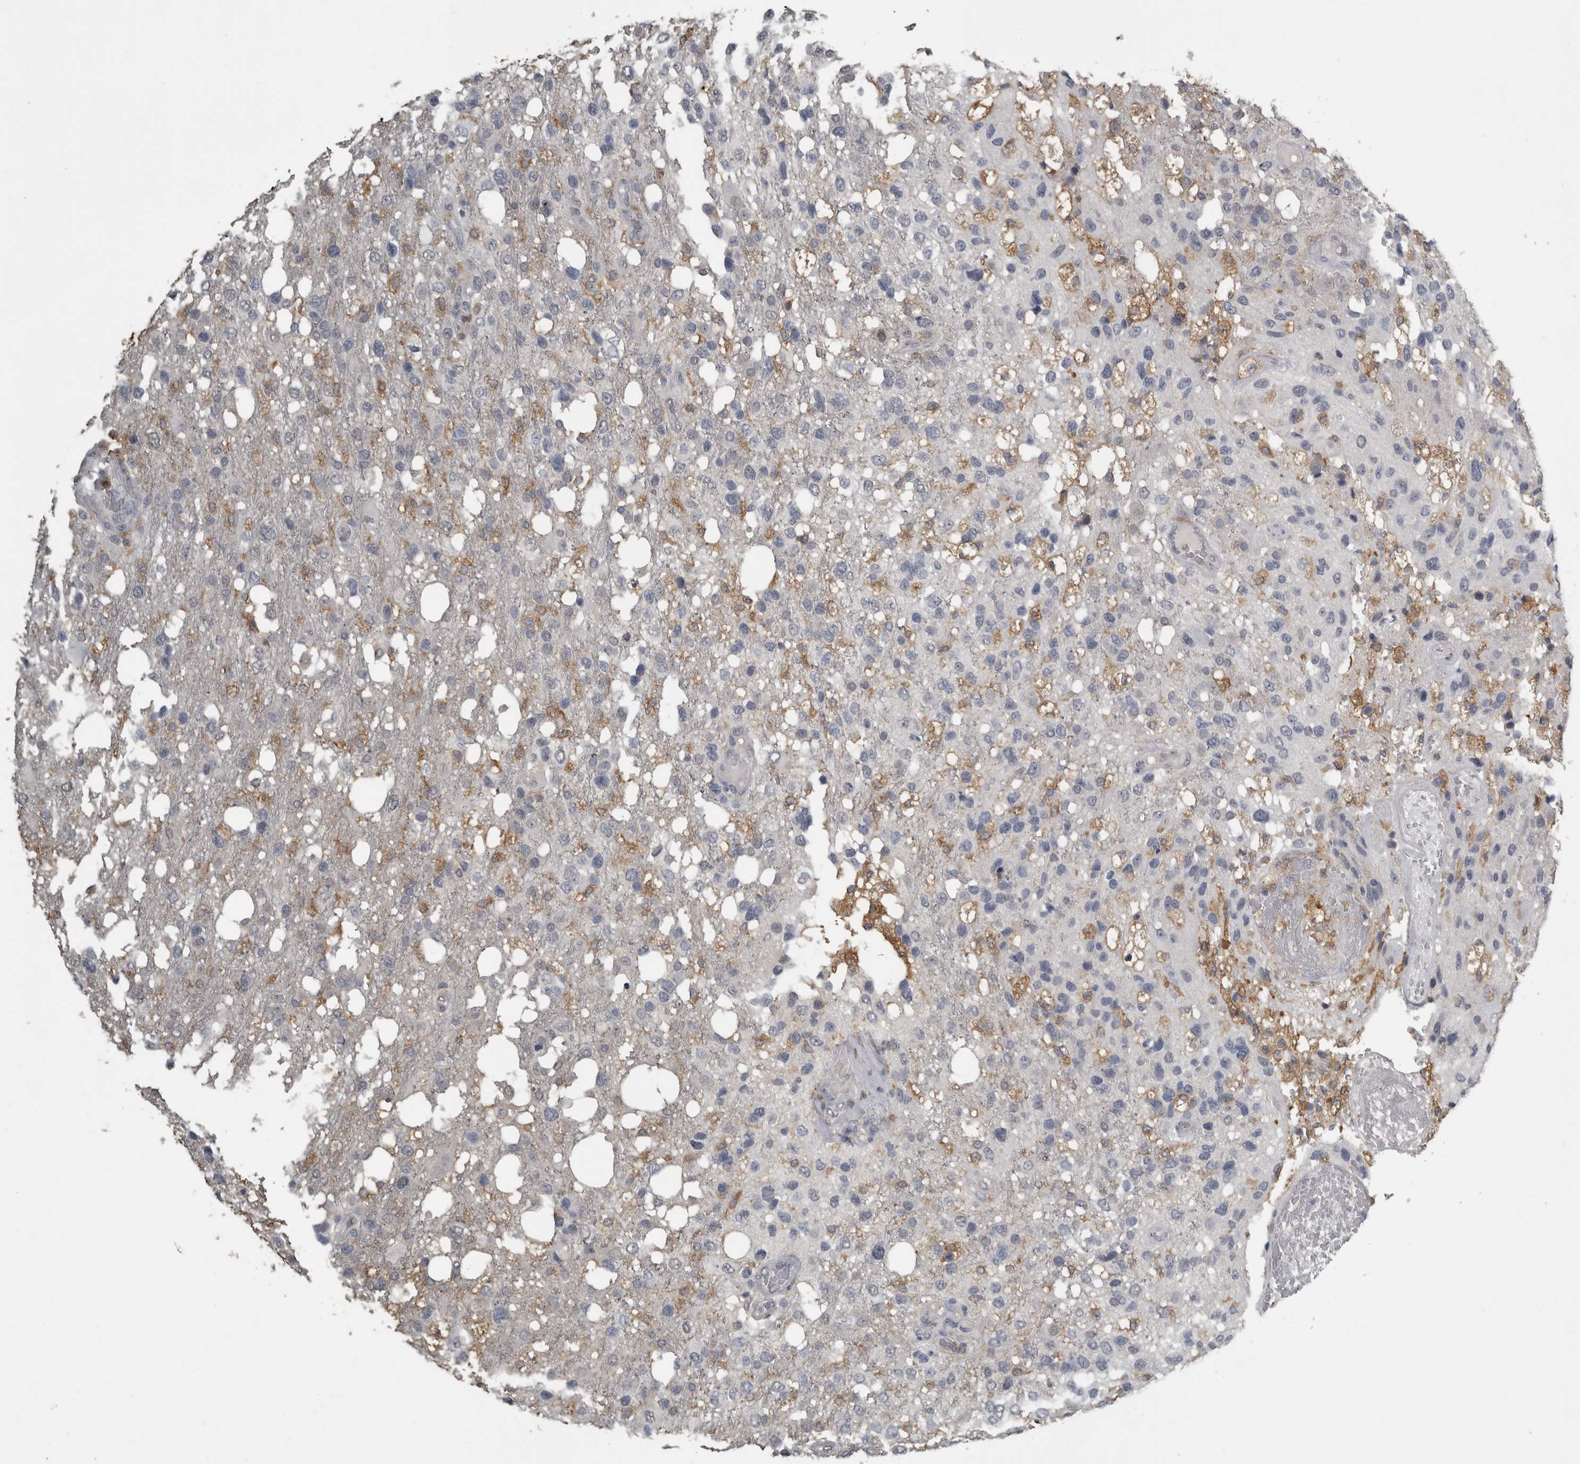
{"staining": {"intensity": "negative", "quantity": "none", "location": "none"}, "tissue": "glioma", "cell_type": "Tumor cells", "image_type": "cancer", "snomed": [{"axis": "morphology", "description": "Glioma, malignant, High grade"}, {"axis": "topography", "description": "Brain"}], "caption": "This is an IHC micrograph of malignant glioma (high-grade). There is no expression in tumor cells.", "gene": "PIK3AP1", "patient": {"sex": "female", "age": 58}}